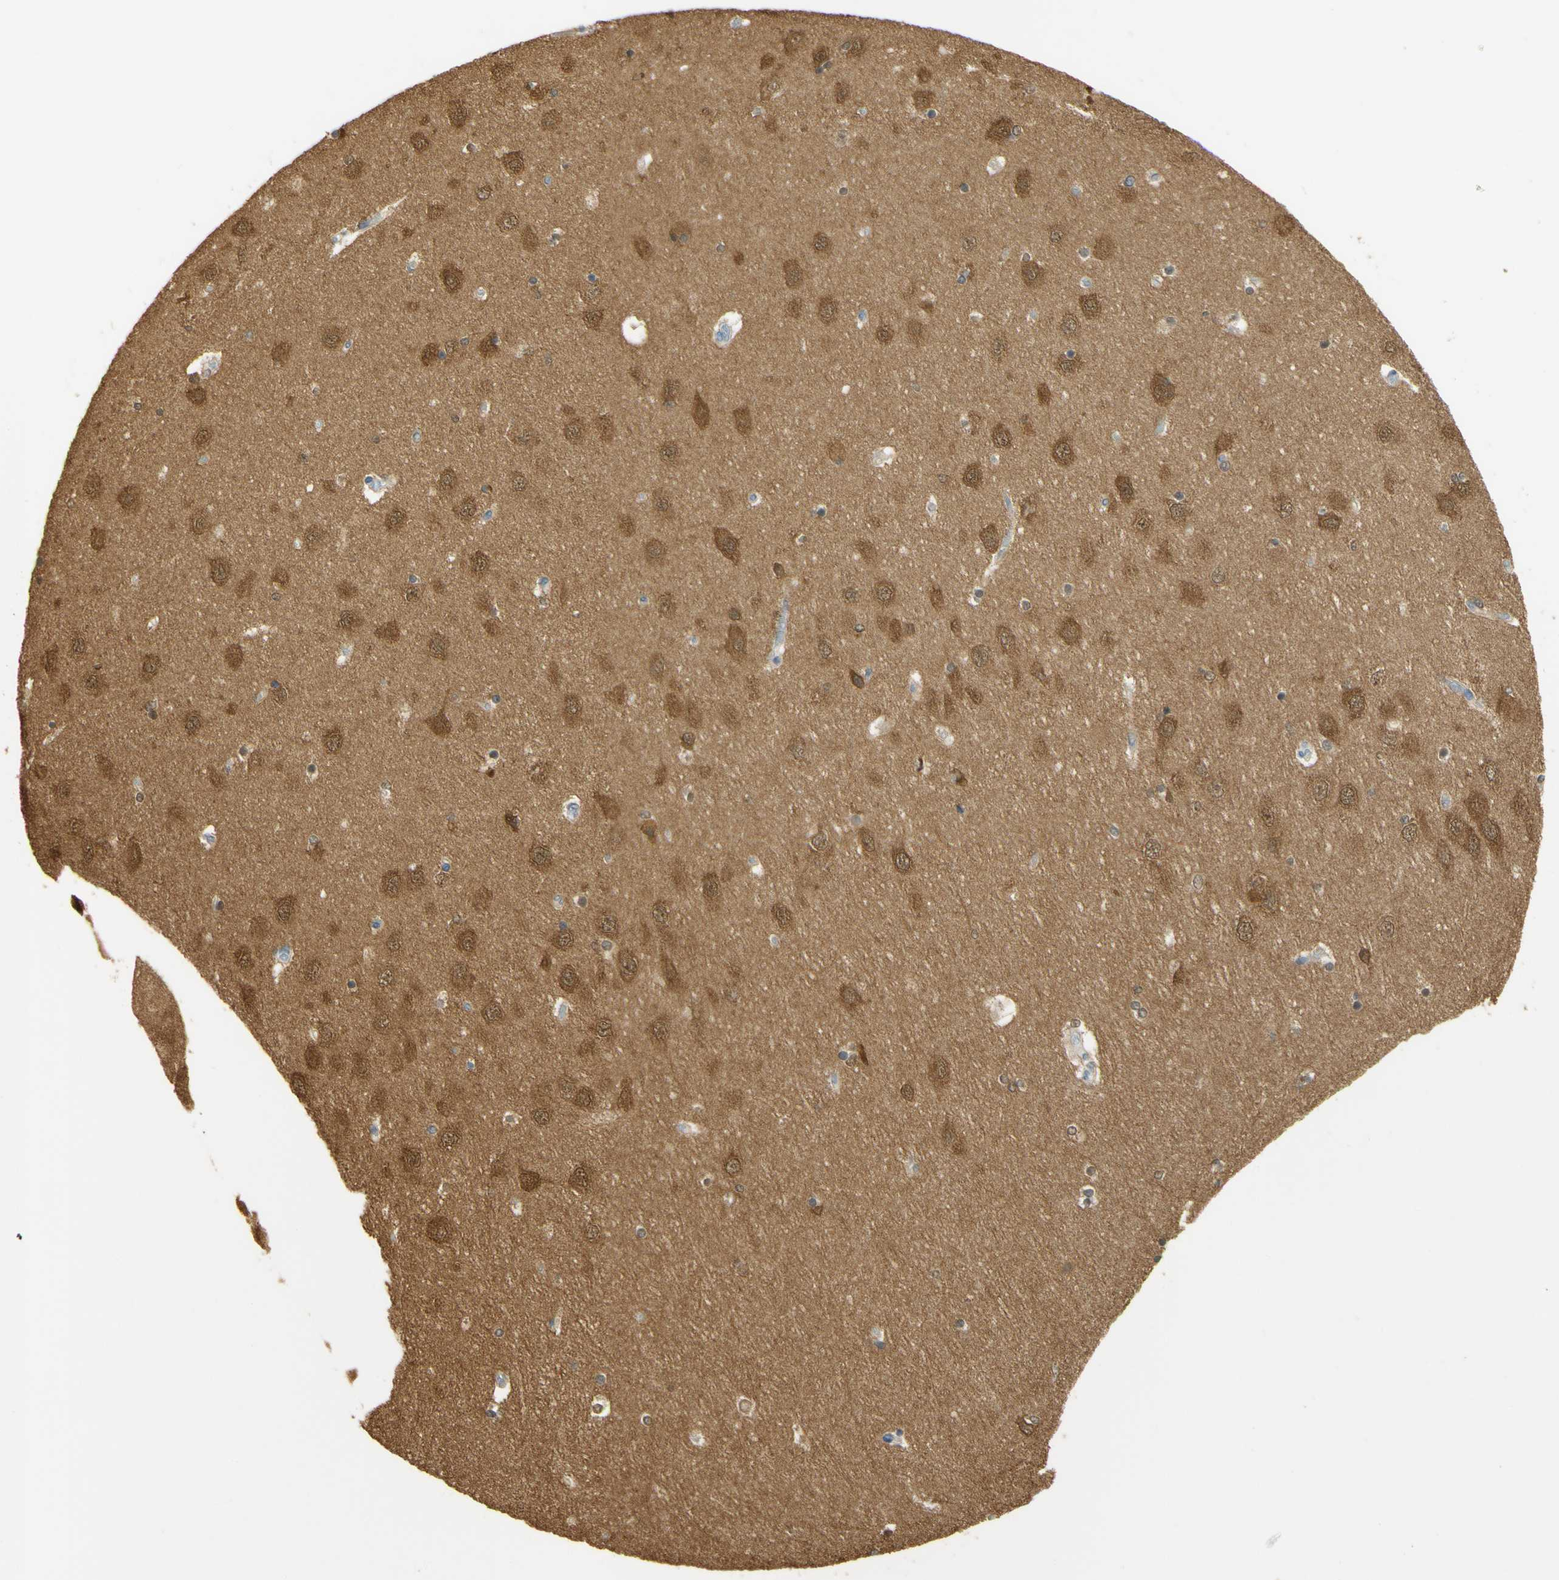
{"staining": {"intensity": "moderate", "quantity": "<25%", "location": "nuclear"}, "tissue": "hippocampus", "cell_type": "Glial cells", "image_type": "normal", "snomed": [{"axis": "morphology", "description": "Normal tissue, NOS"}, {"axis": "topography", "description": "Hippocampus"}], "caption": "Immunohistochemistry (DAB (3,3'-diaminobenzidine)) staining of unremarkable human hippocampus reveals moderate nuclear protein positivity in about <25% of glial cells. Using DAB (brown) and hematoxylin (blue) stains, captured at high magnification using brightfield microscopy.", "gene": "PAK1", "patient": {"sex": "female", "age": 54}}